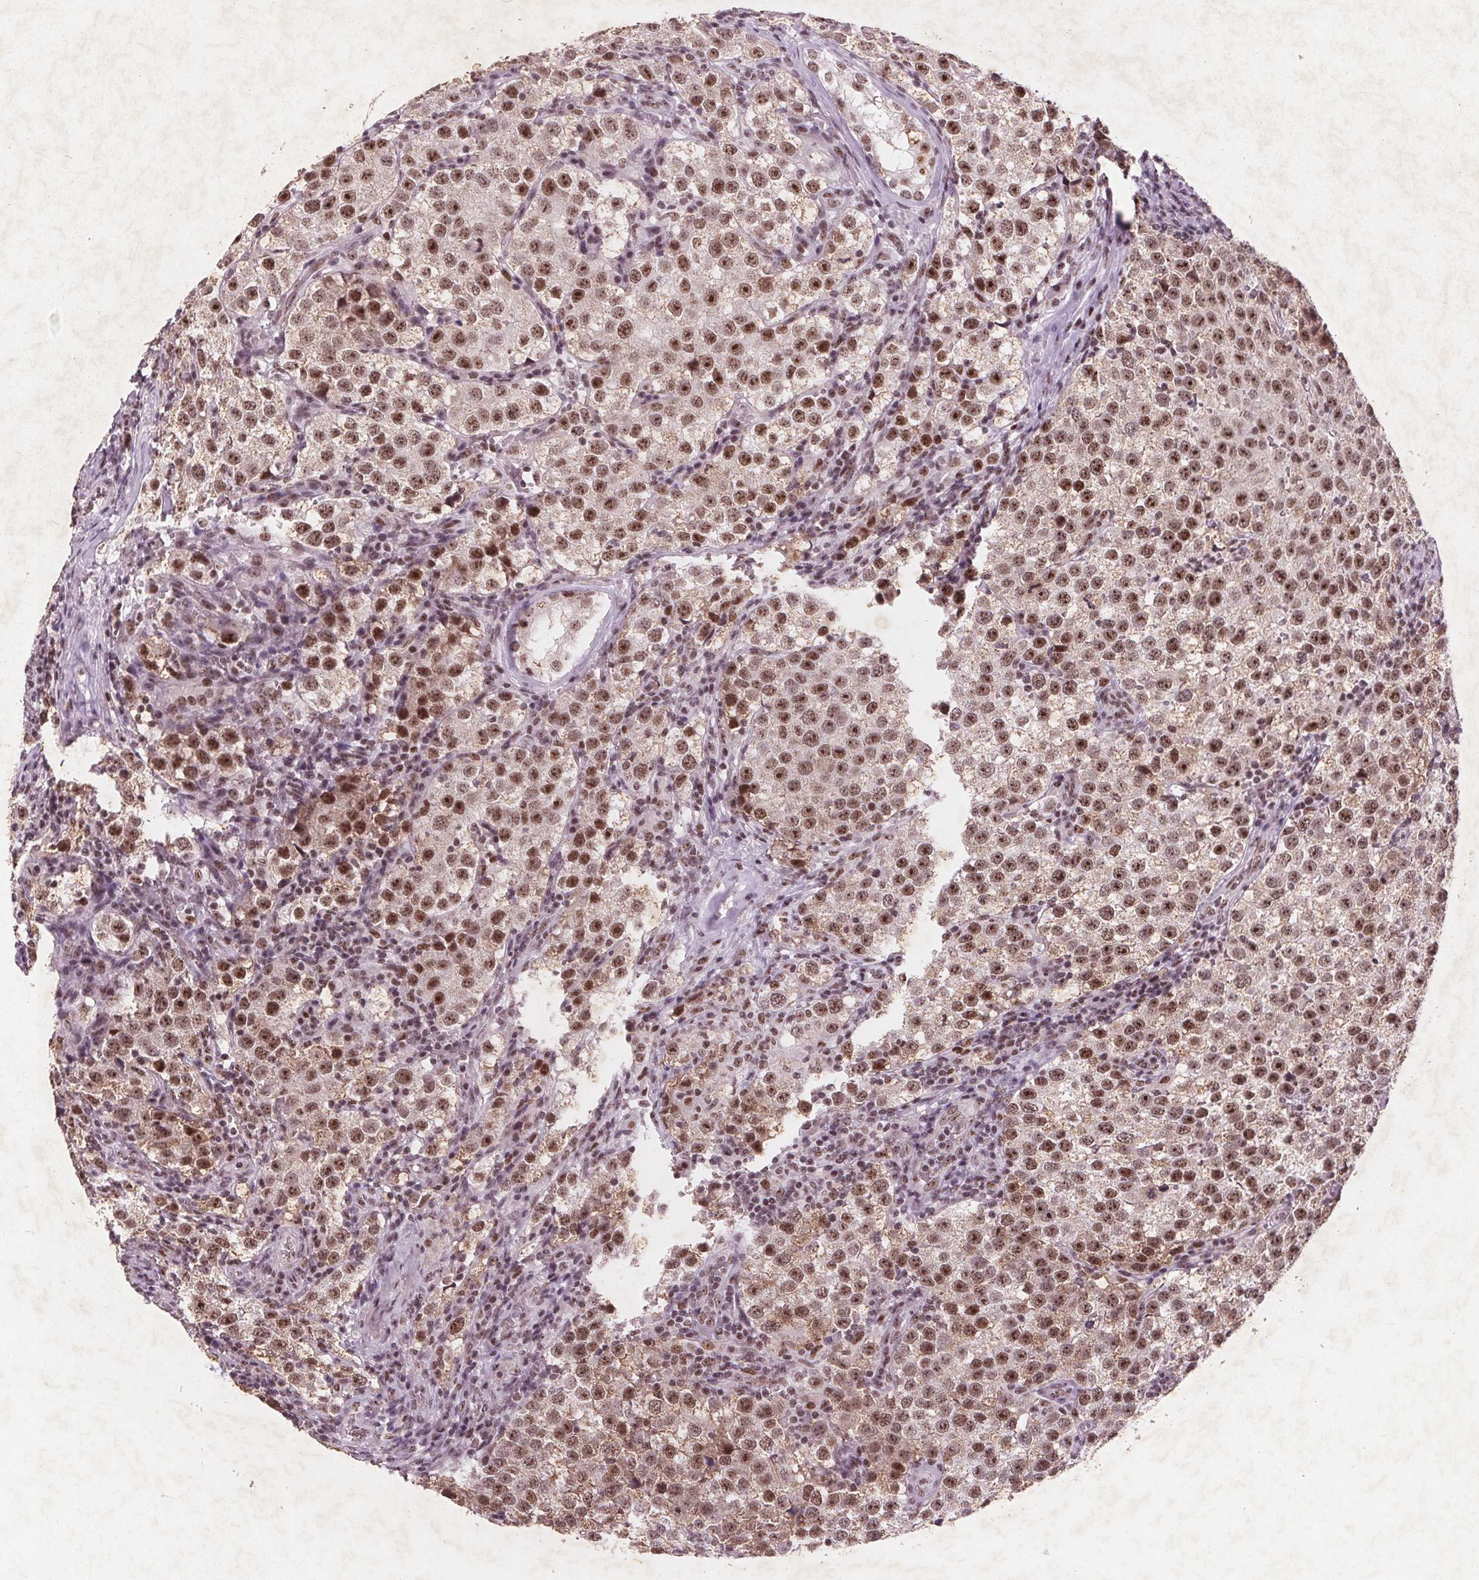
{"staining": {"intensity": "moderate", "quantity": ">75%", "location": "nuclear"}, "tissue": "testis cancer", "cell_type": "Tumor cells", "image_type": "cancer", "snomed": [{"axis": "morphology", "description": "Seminoma, NOS"}, {"axis": "topography", "description": "Testis"}], "caption": "Protein positivity by immunohistochemistry displays moderate nuclear staining in about >75% of tumor cells in seminoma (testis).", "gene": "RPS6KA2", "patient": {"sex": "male", "age": 37}}